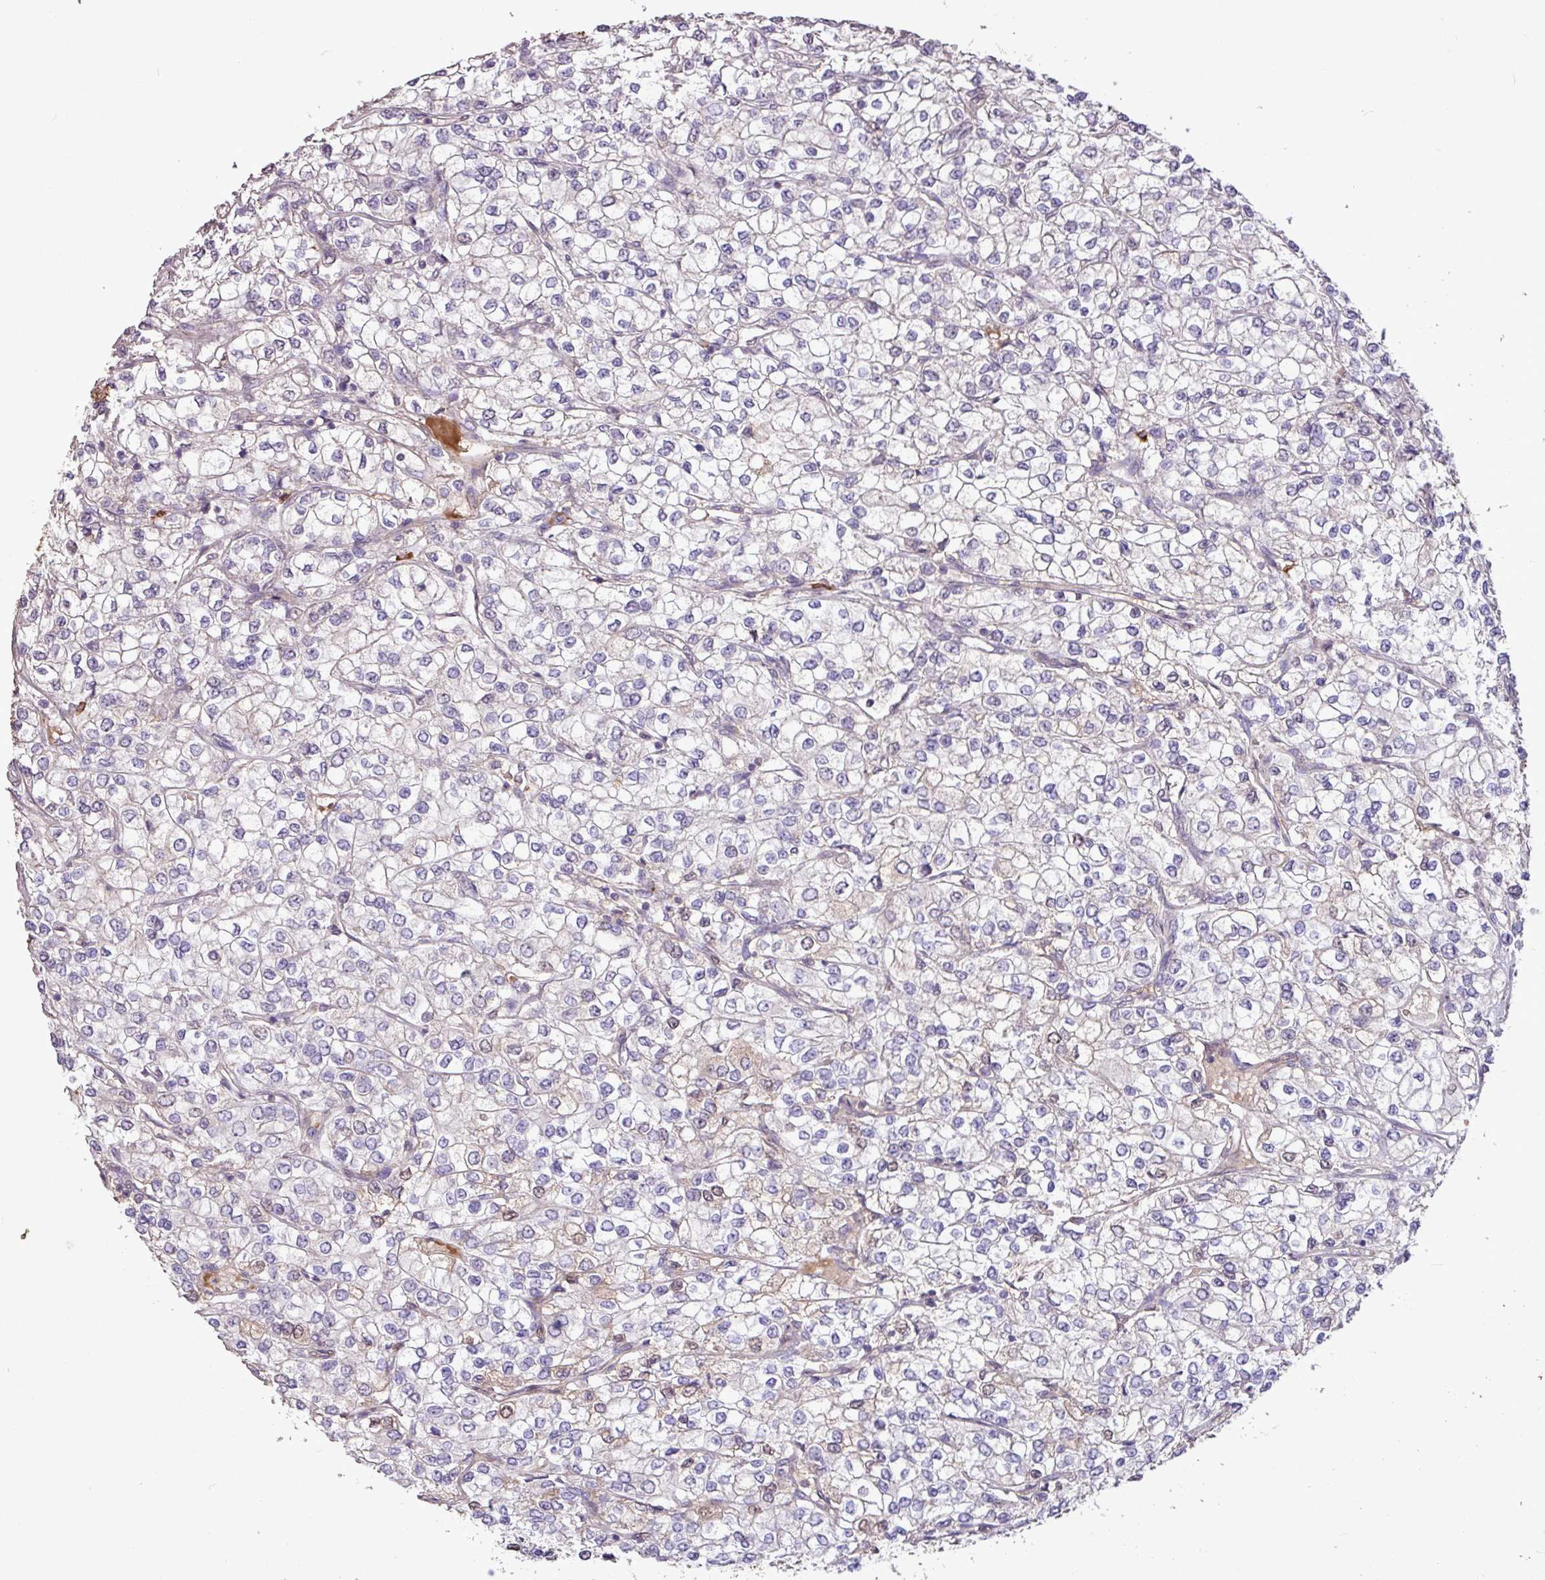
{"staining": {"intensity": "negative", "quantity": "none", "location": "none"}, "tissue": "renal cancer", "cell_type": "Tumor cells", "image_type": "cancer", "snomed": [{"axis": "morphology", "description": "Adenocarcinoma, NOS"}, {"axis": "topography", "description": "Kidney"}], "caption": "Immunohistochemistry of human renal adenocarcinoma shows no staining in tumor cells. (Brightfield microscopy of DAB (3,3'-diaminobenzidine) immunohistochemistry at high magnification).", "gene": "L3MBTL3", "patient": {"sex": "male", "age": 80}}